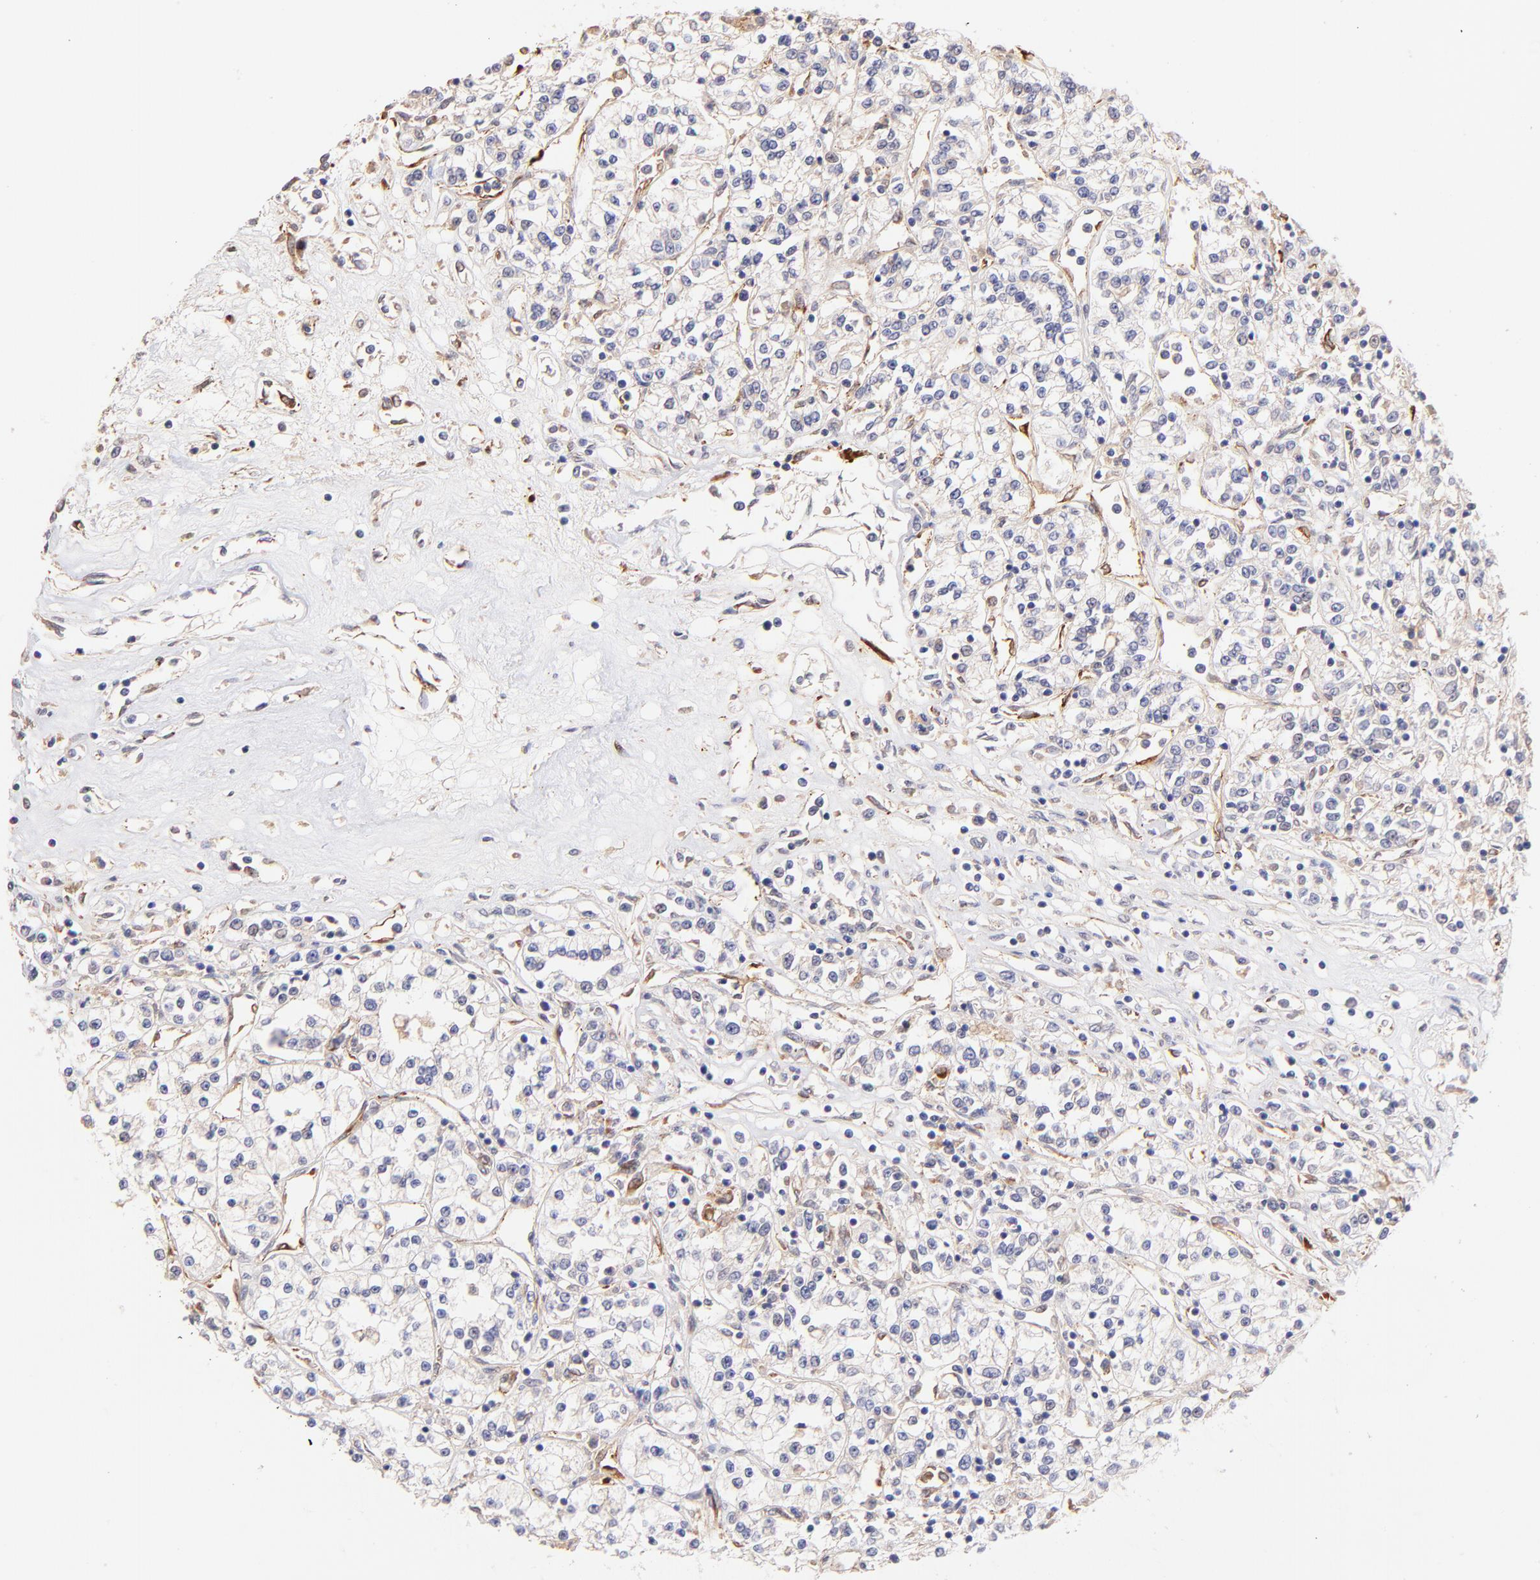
{"staining": {"intensity": "negative", "quantity": "none", "location": "none"}, "tissue": "renal cancer", "cell_type": "Tumor cells", "image_type": "cancer", "snomed": [{"axis": "morphology", "description": "Adenocarcinoma, NOS"}, {"axis": "topography", "description": "Kidney"}], "caption": "Adenocarcinoma (renal) was stained to show a protein in brown. There is no significant staining in tumor cells. (DAB (3,3'-diaminobenzidine) immunohistochemistry (IHC), high magnification).", "gene": "SPARC", "patient": {"sex": "female", "age": 76}}